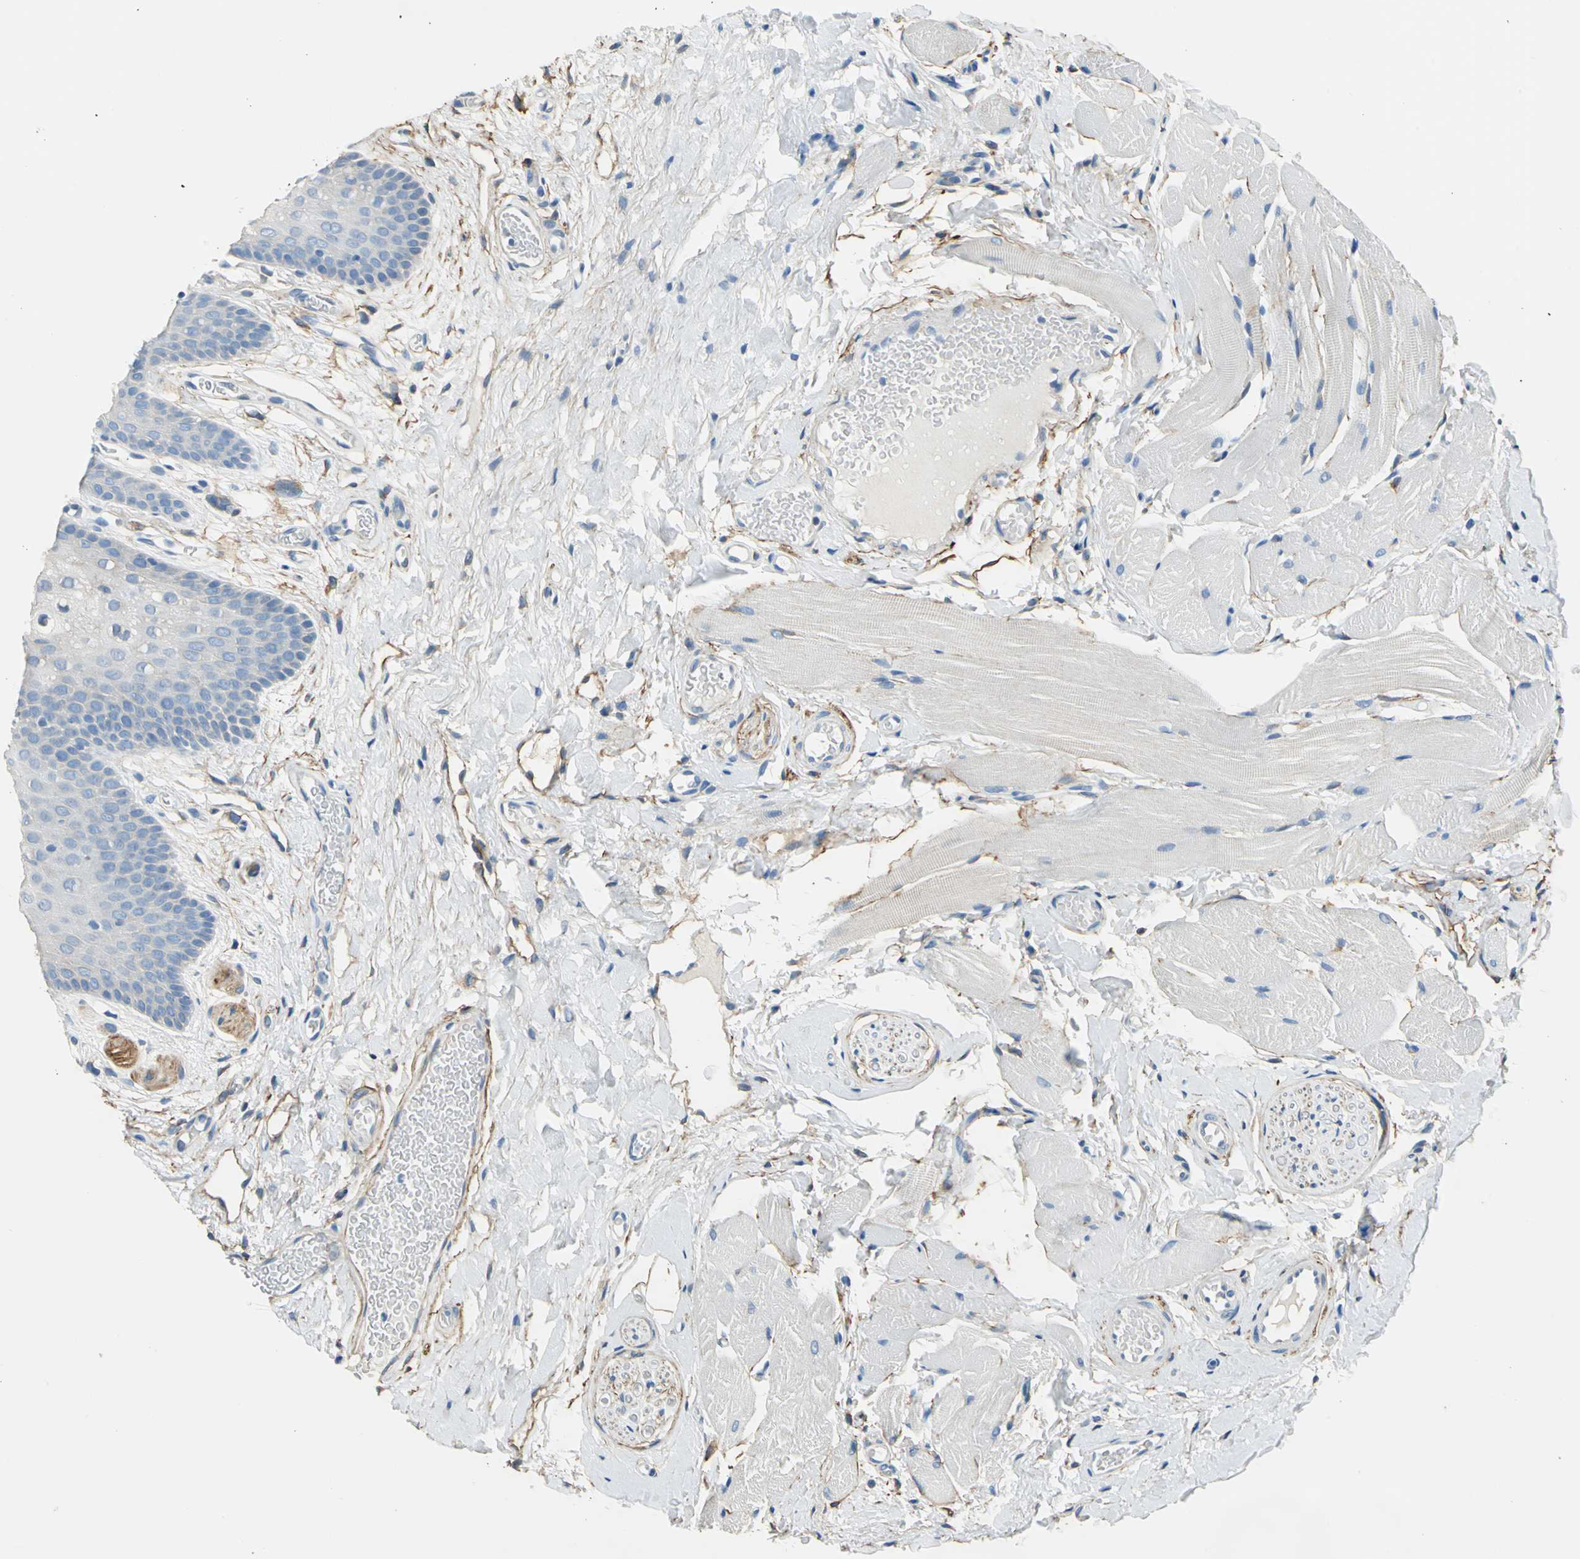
{"staining": {"intensity": "negative", "quantity": "none", "location": "none"}, "tissue": "oral mucosa", "cell_type": "Squamous epithelial cells", "image_type": "normal", "snomed": [{"axis": "morphology", "description": "Normal tissue, NOS"}, {"axis": "topography", "description": "Oral tissue"}], "caption": "DAB immunohistochemical staining of unremarkable human oral mucosa exhibits no significant expression in squamous epithelial cells.", "gene": "AKAP12", "patient": {"sex": "male", "age": 54}}